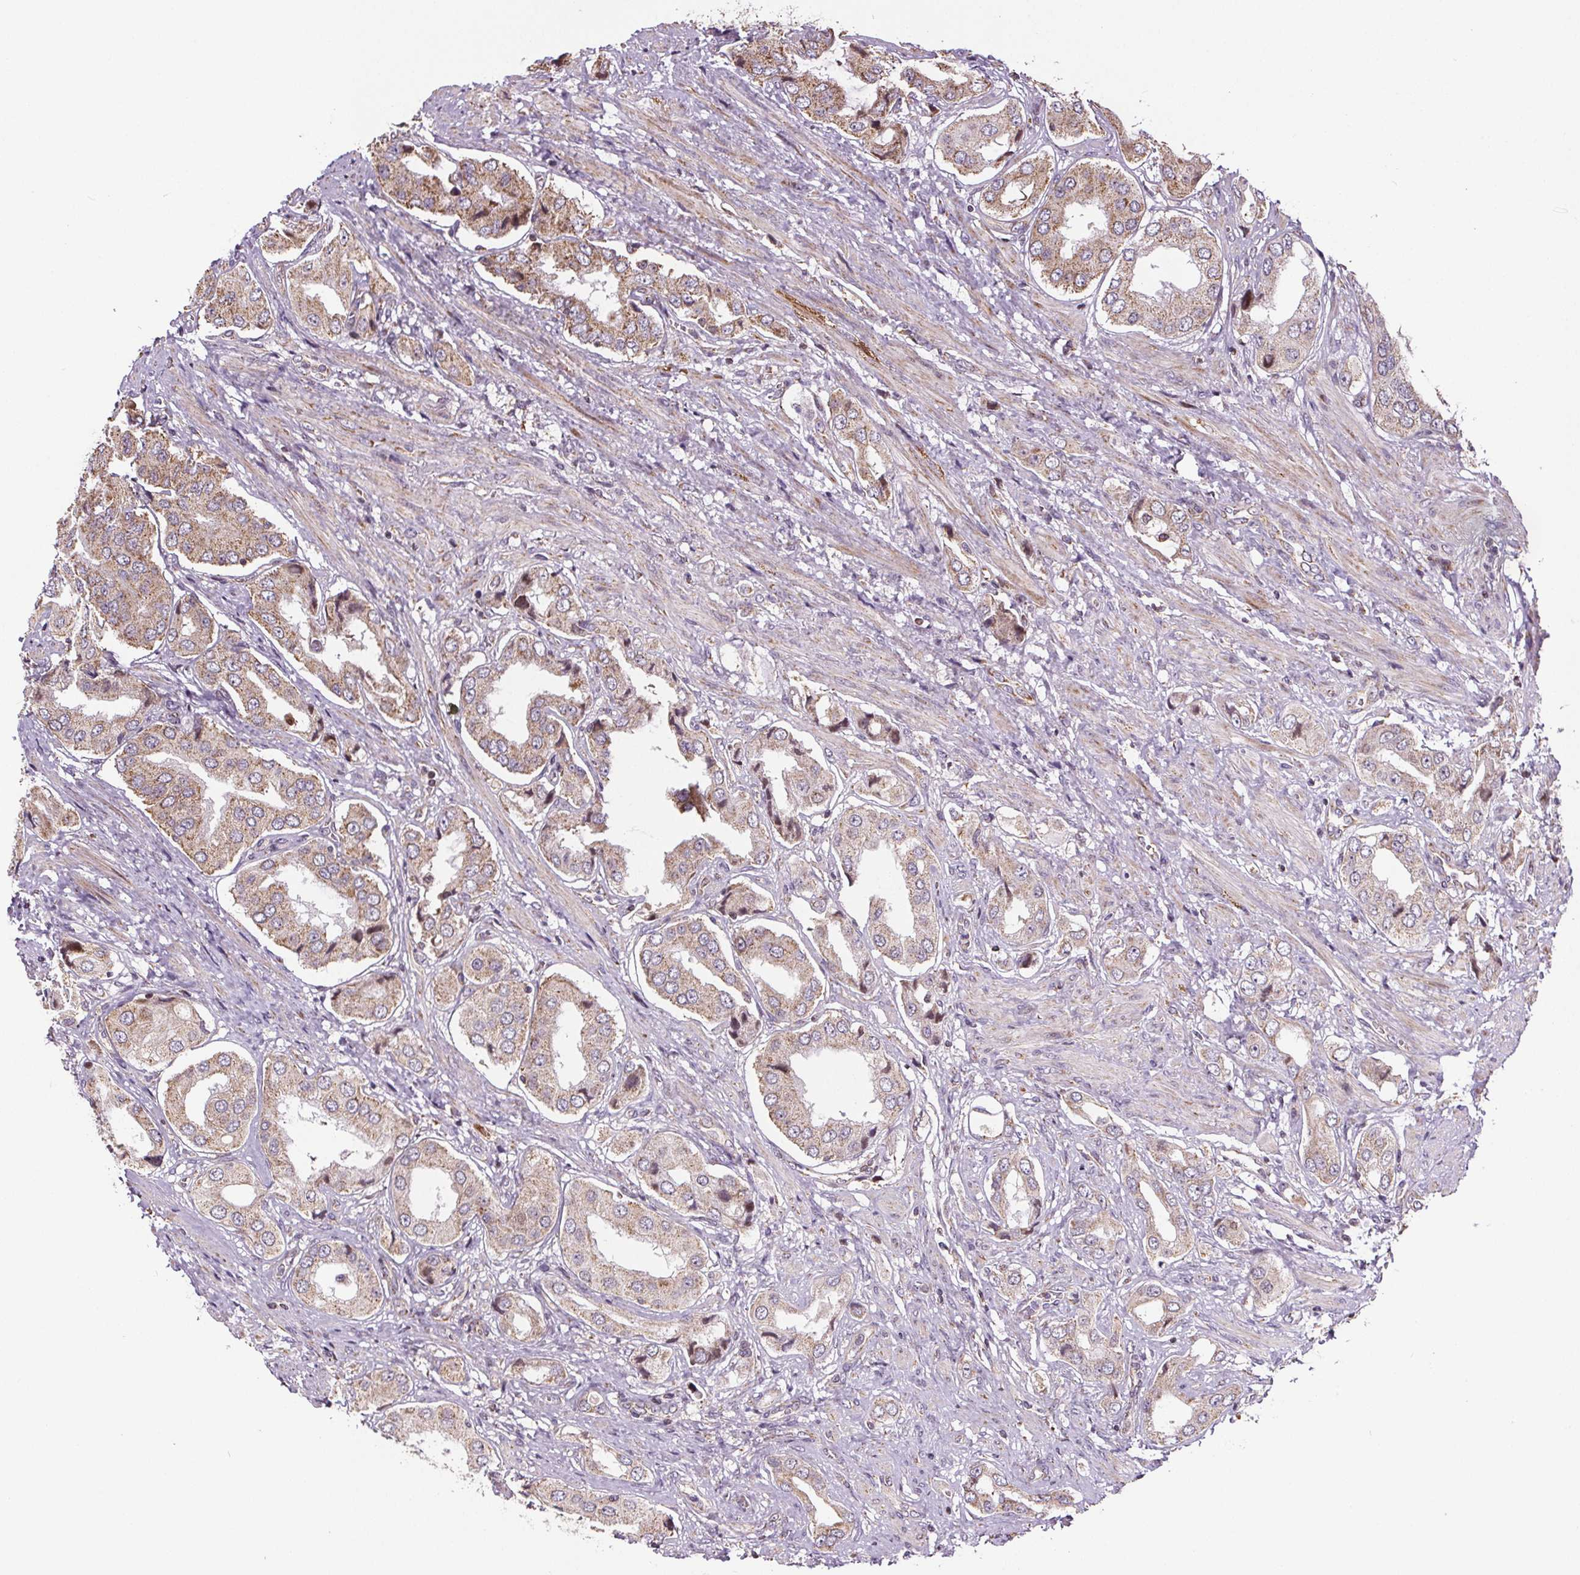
{"staining": {"intensity": "weak", "quantity": ">75%", "location": "cytoplasmic/membranous"}, "tissue": "prostate cancer", "cell_type": "Tumor cells", "image_type": "cancer", "snomed": [{"axis": "morphology", "description": "Adenocarcinoma, NOS"}, {"axis": "topography", "description": "Prostate"}], "caption": "About >75% of tumor cells in prostate cancer reveal weak cytoplasmic/membranous protein expression as visualized by brown immunohistochemical staining.", "gene": "SUCLA2", "patient": {"sex": "male", "age": 63}}